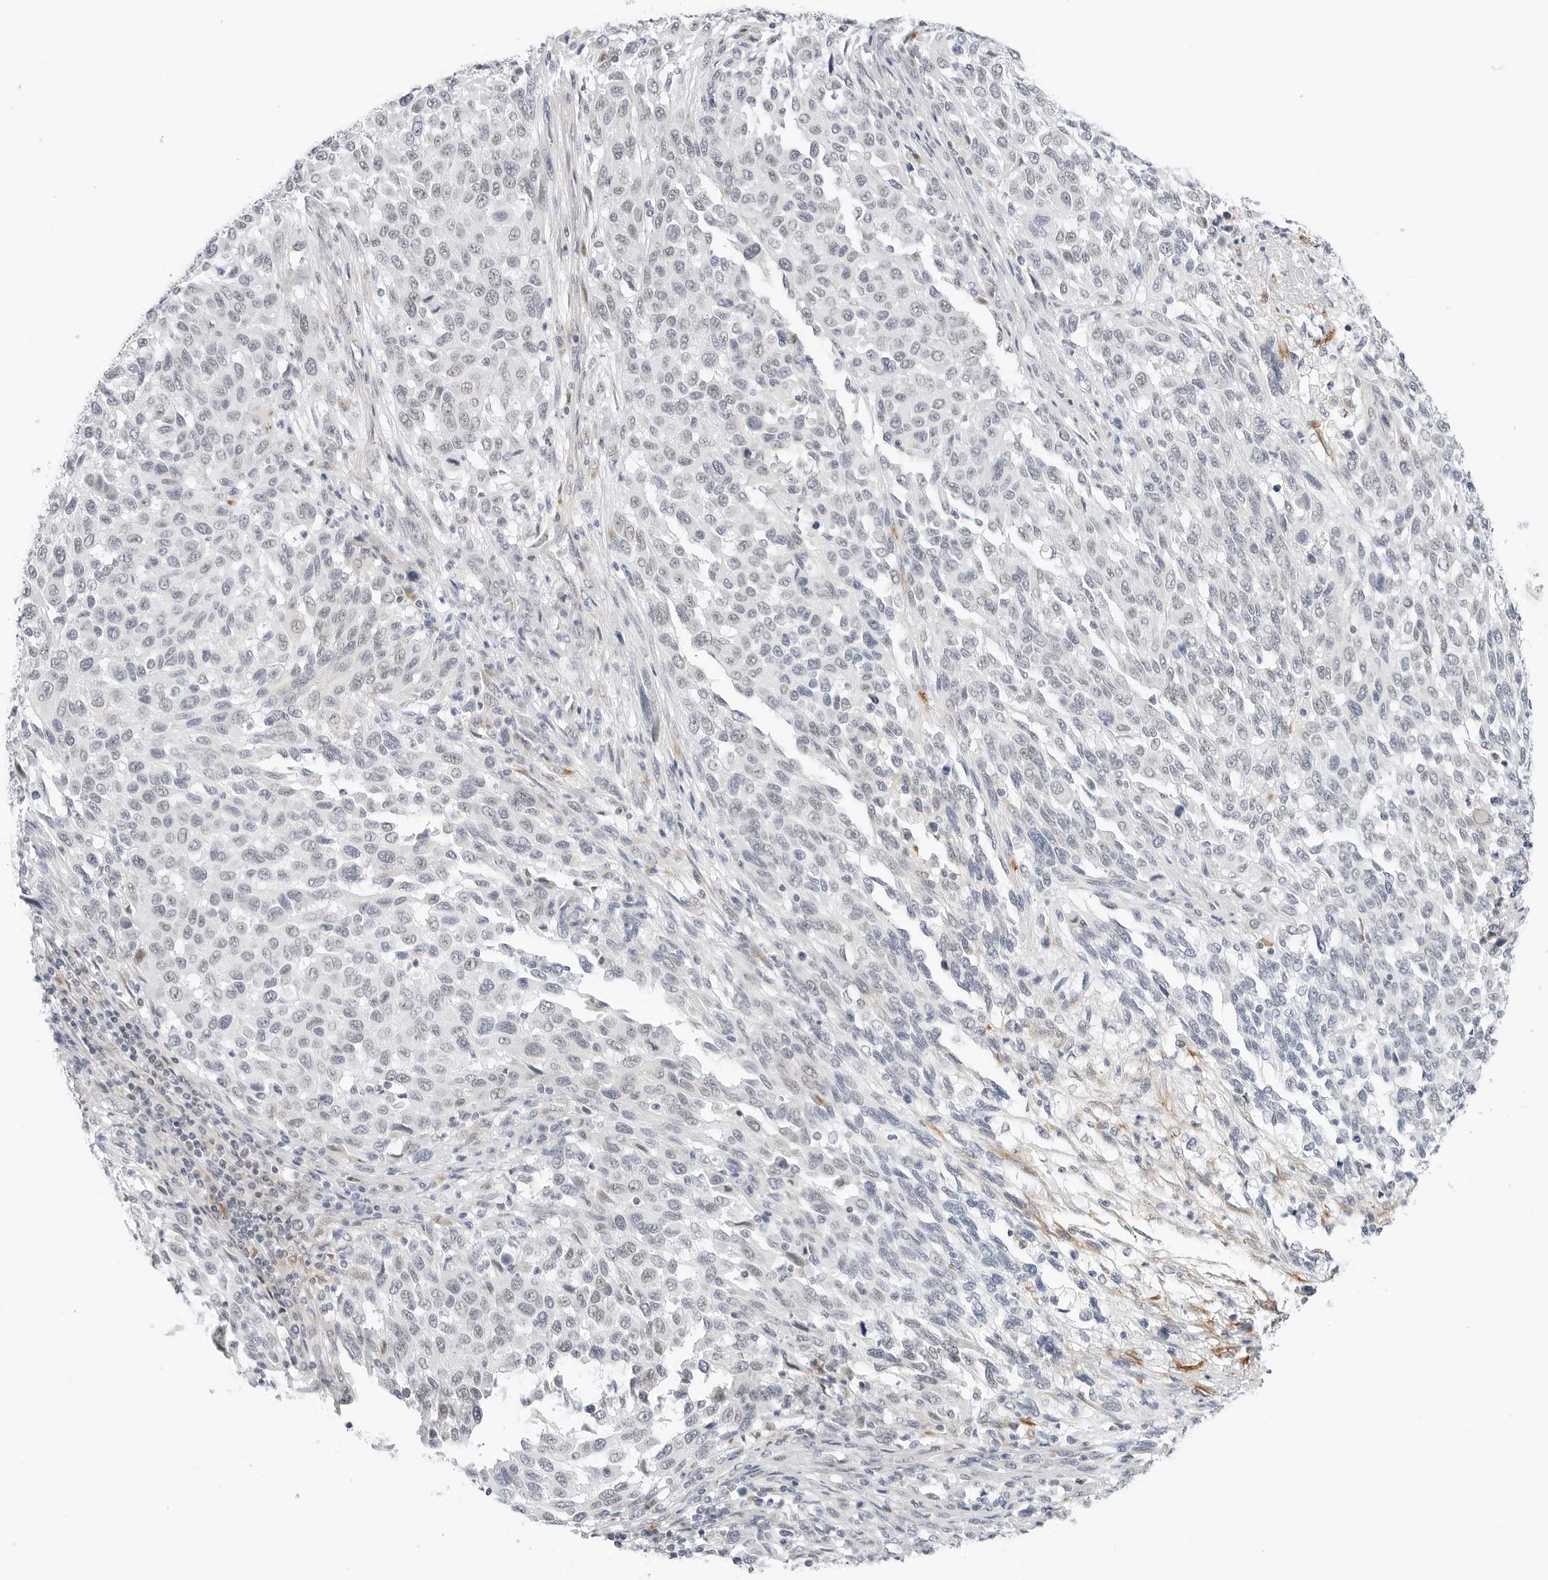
{"staining": {"intensity": "negative", "quantity": "none", "location": "none"}, "tissue": "melanoma", "cell_type": "Tumor cells", "image_type": "cancer", "snomed": [{"axis": "morphology", "description": "Malignant melanoma, Metastatic site"}, {"axis": "topography", "description": "Lymph node"}], "caption": "The image reveals no significant staining in tumor cells of malignant melanoma (metastatic site).", "gene": "TSEN2", "patient": {"sex": "male", "age": 61}}